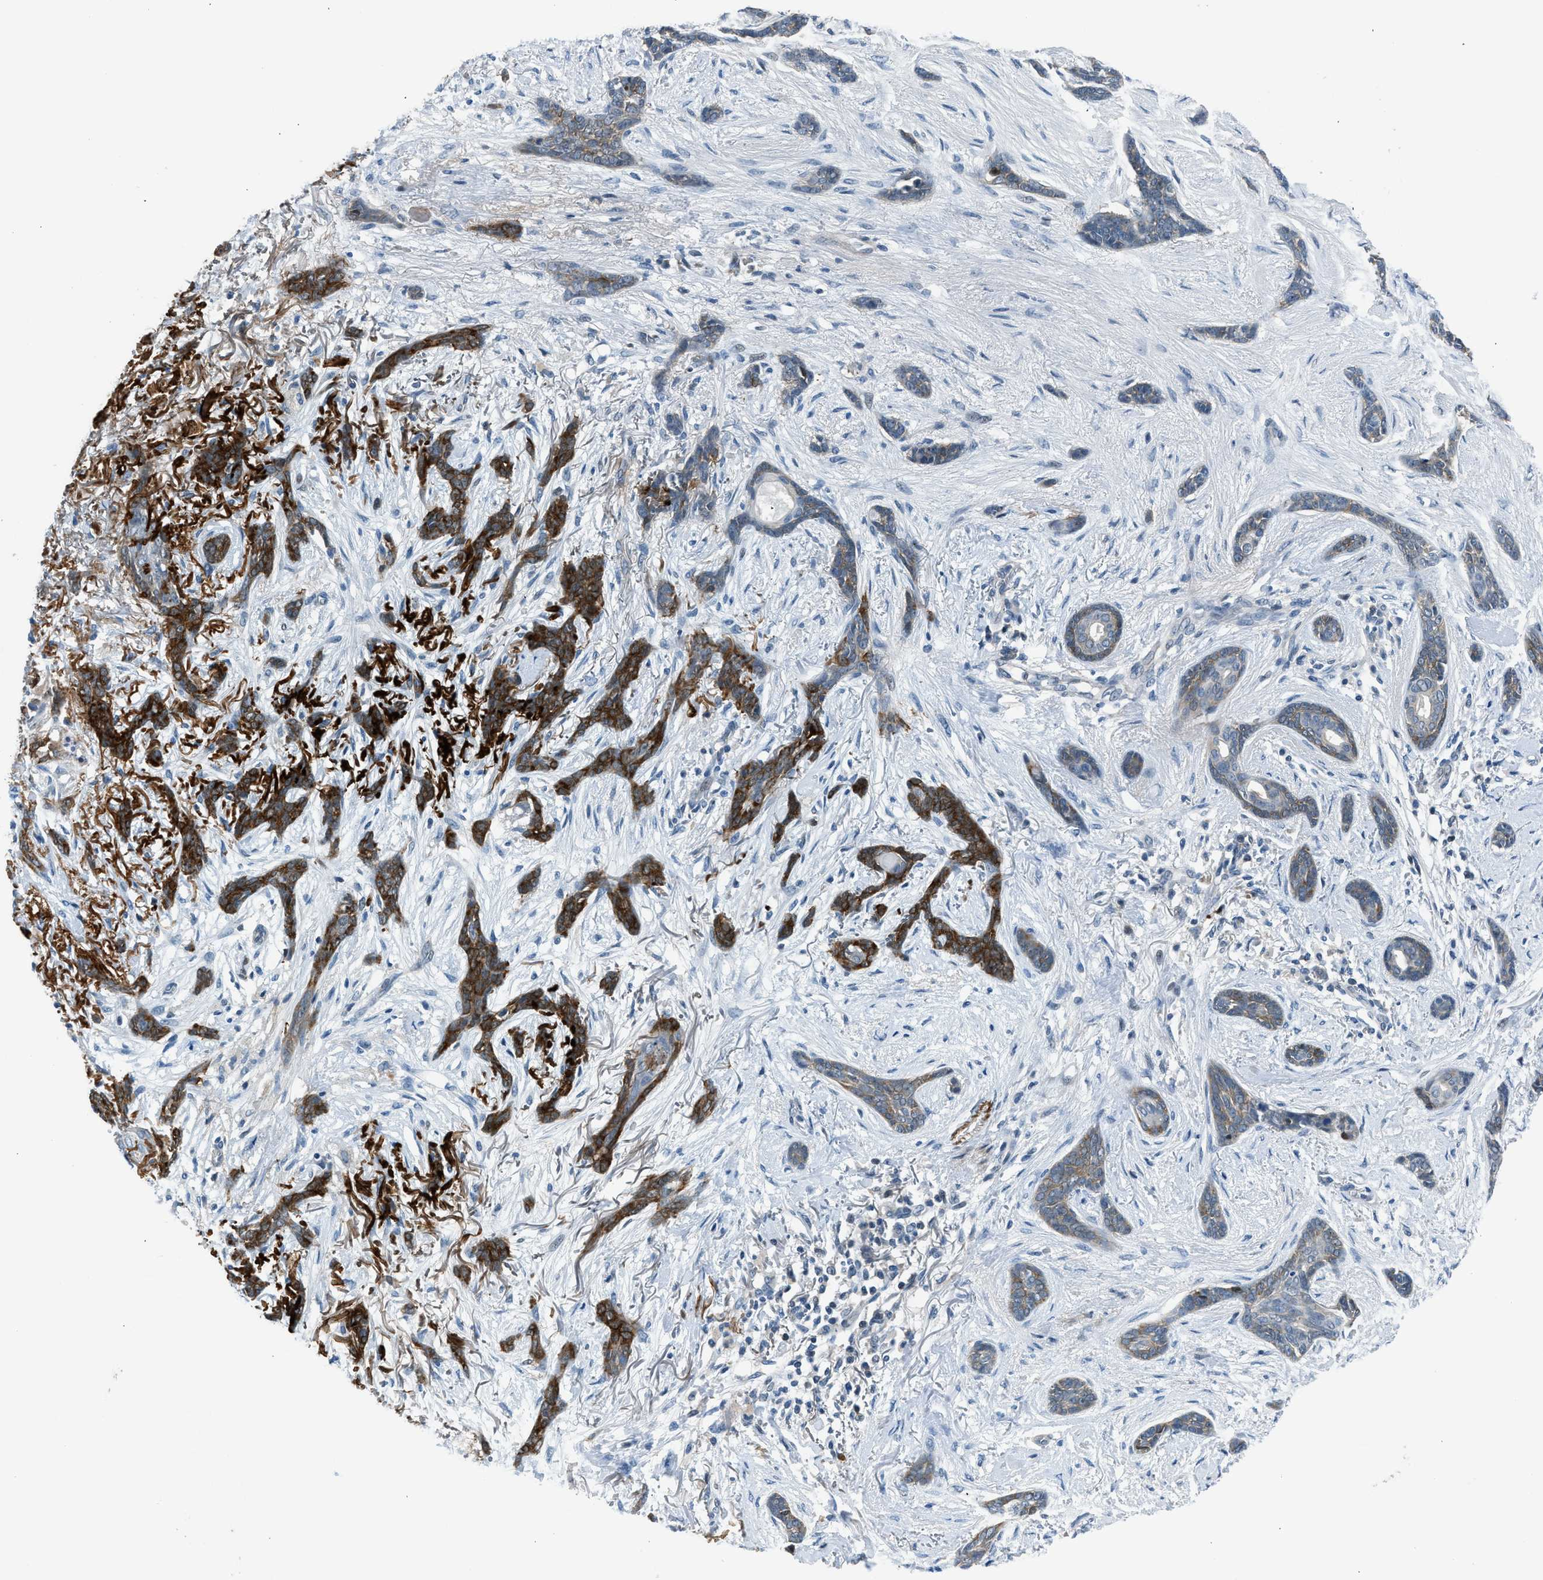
{"staining": {"intensity": "strong", "quantity": "25%-75%", "location": "cytoplasmic/membranous"}, "tissue": "skin cancer", "cell_type": "Tumor cells", "image_type": "cancer", "snomed": [{"axis": "morphology", "description": "Basal cell carcinoma"}, {"axis": "morphology", "description": "Adnexal tumor, benign"}, {"axis": "topography", "description": "Skin"}], "caption": "This photomicrograph shows immunohistochemistry (IHC) staining of skin cancer (benign adnexal tumor), with high strong cytoplasmic/membranous expression in about 25%-75% of tumor cells.", "gene": "LMLN", "patient": {"sex": "female", "age": 42}}